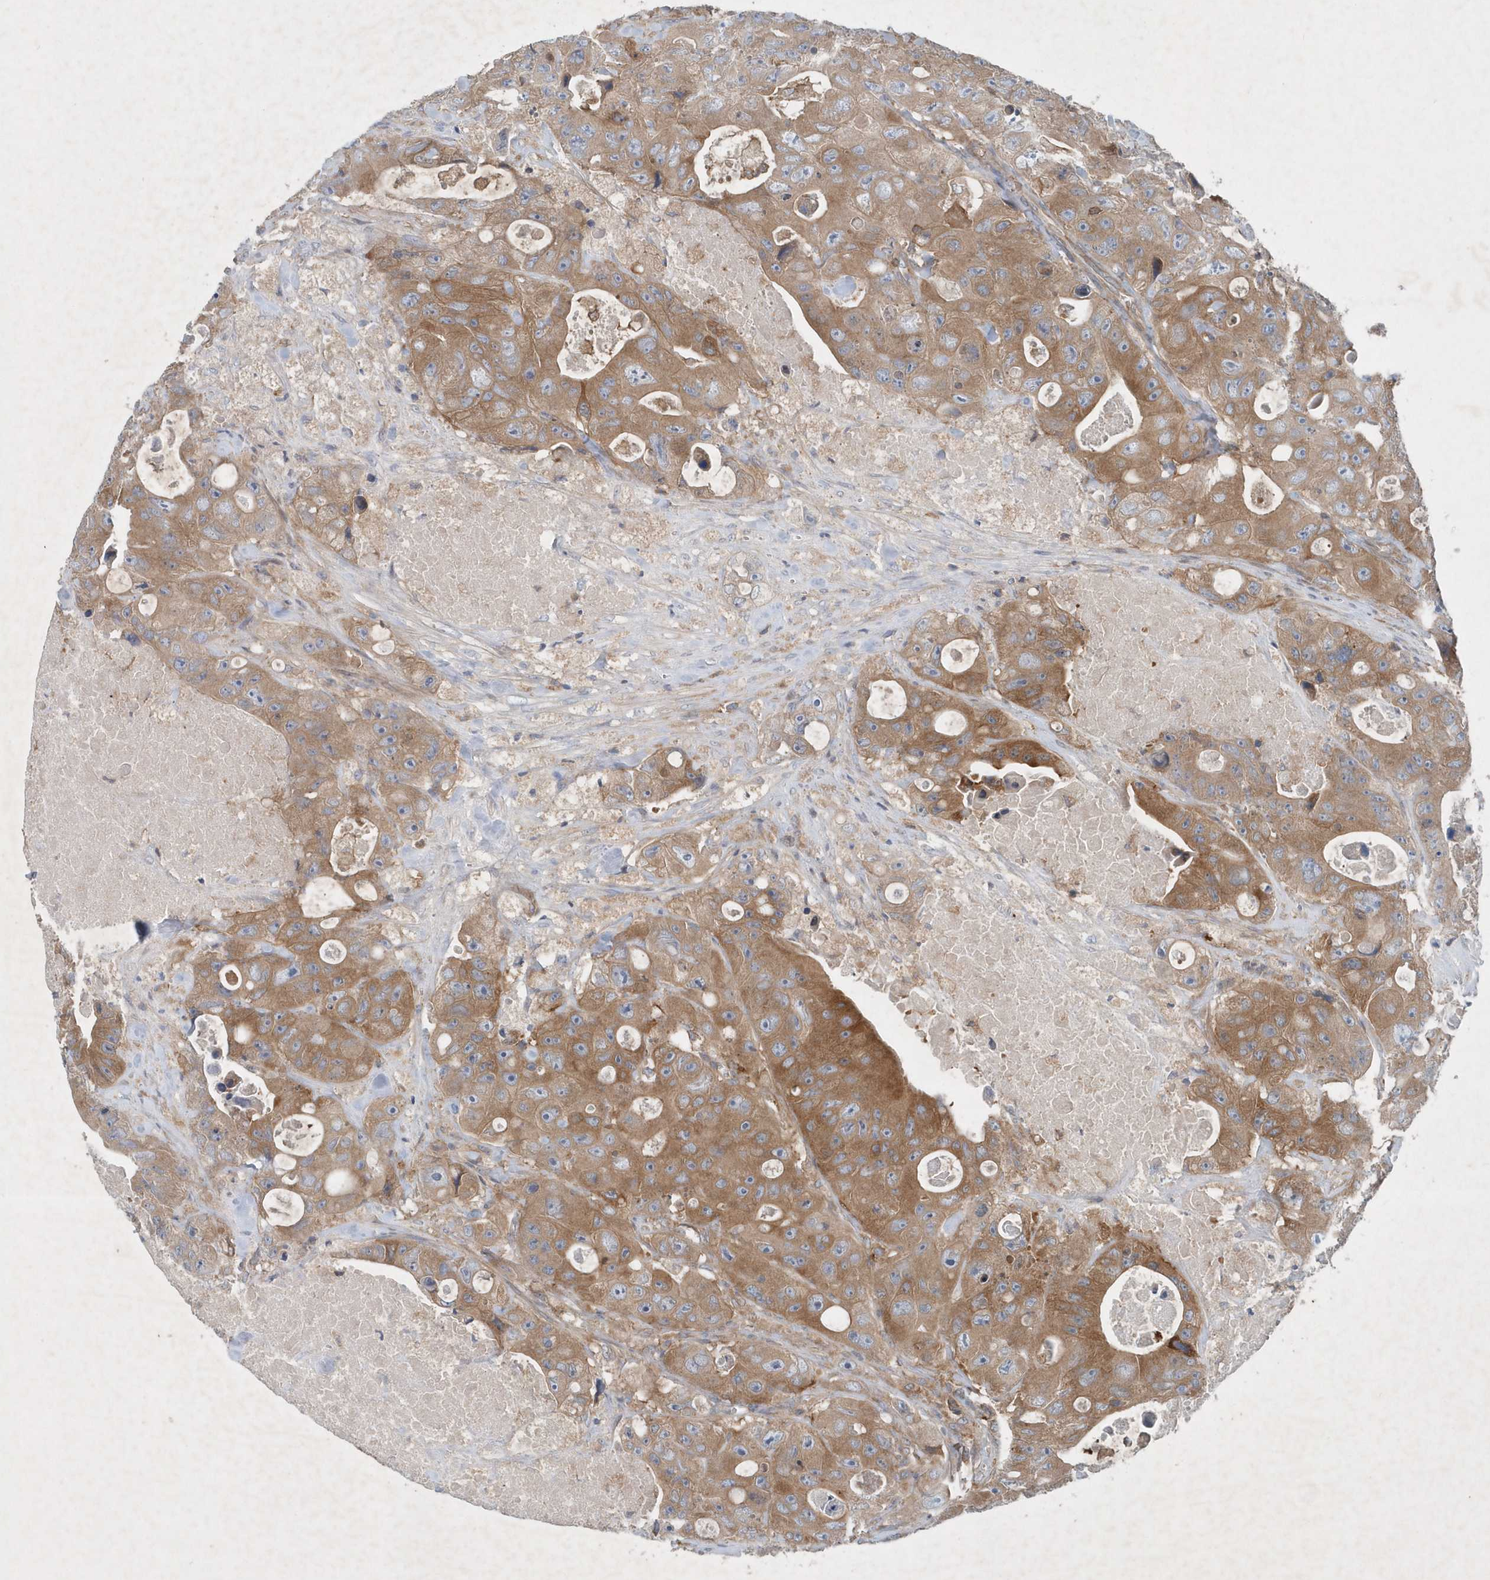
{"staining": {"intensity": "moderate", "quantity": ">75%", "location": "cytoplasmic/membranous"}, "tissue": "colorectal cancer", "cell_type": "Tumor cells", "image_type": "cancer", "snomed": [{"axis": "morphology", "description": "Adenocarcinoma, NOS"}, {"axis": "topography", "description": "Colon"}], "caption": "Colorectal adenocarcinoma stained with immunohistochemistry (IHC) reveals moderate cytoplasmic/membranous staining in about >75% of tumor cells.", "gene": "P2RY10", "patient": {"sex": "female", "age": 46}}